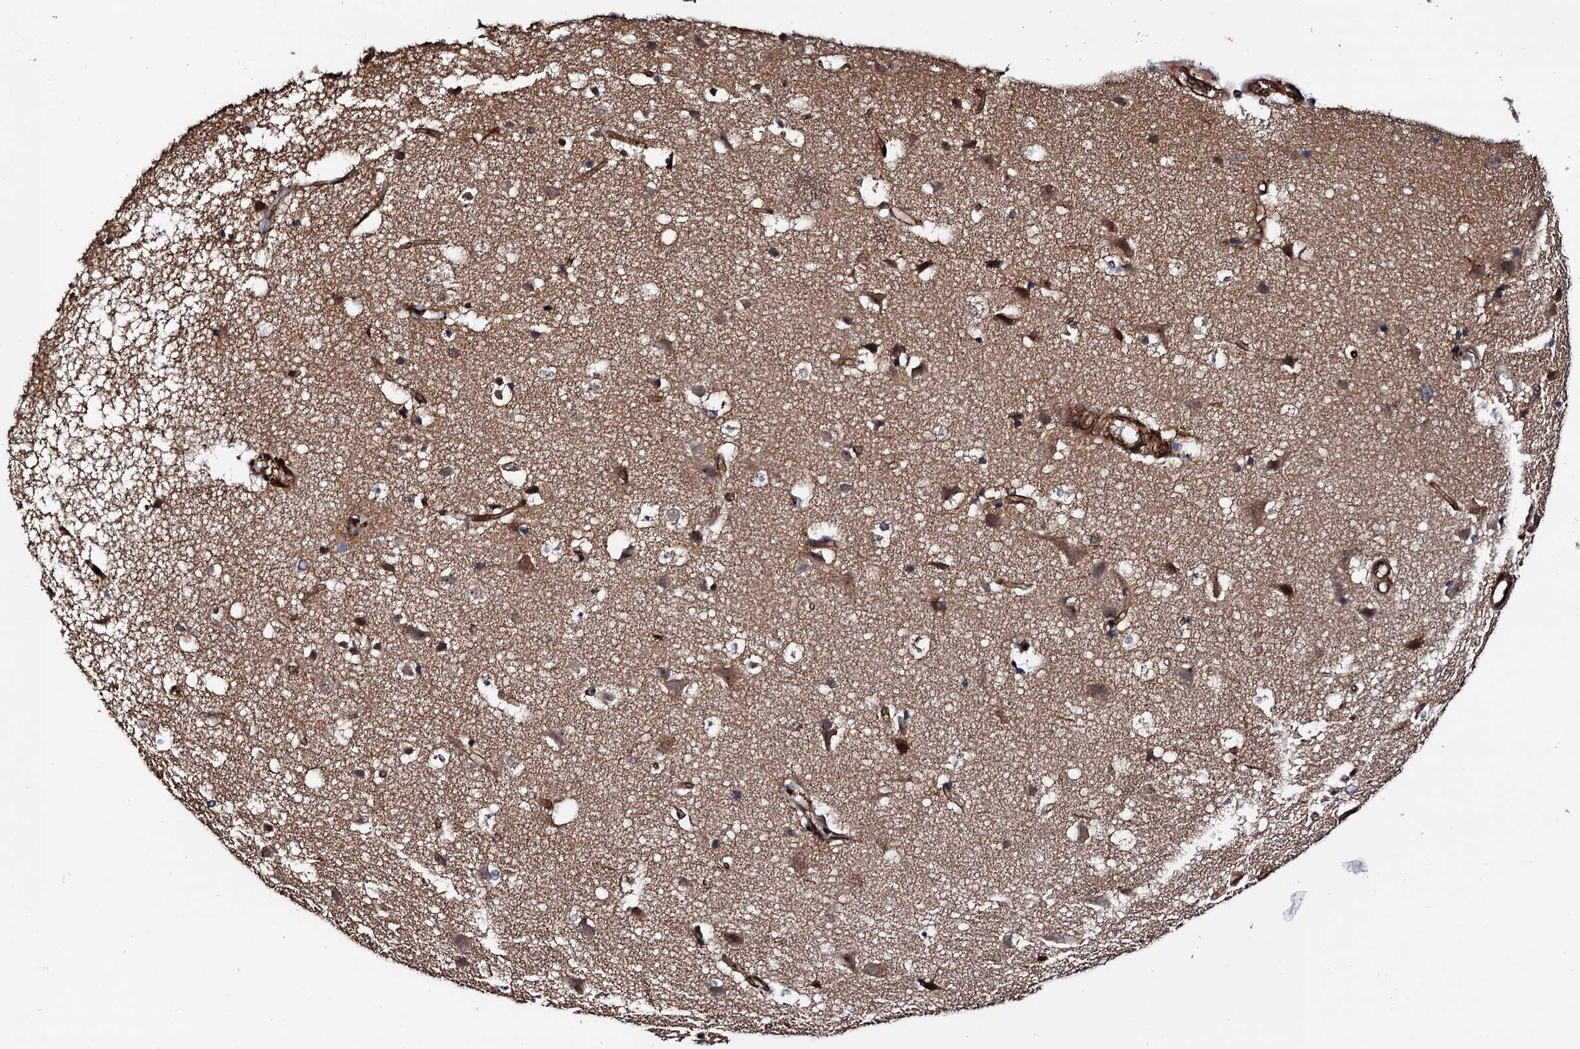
{"staining": {"intensity": "strong", "quantity": "25%-75%", "location": "cytoplasmic/membranous"}, "tissue": "cerebral cortex", "cell_type": "Endothelial cells", "image_type": "normal", "snomed": [{"axis": "morphology", "description": "Normal tissue, NOS"}, {"axis": "topography", "description": "Cerebral cortex"}], "caption": "Brown immunohistochemical staining in benign human cerebral cortex shows strong cytoplasmic/membranous expression in approximately 25%-75% of endothelial cells.", "gene": "BORA", "patient": {"sex": "male", "age": 54}}